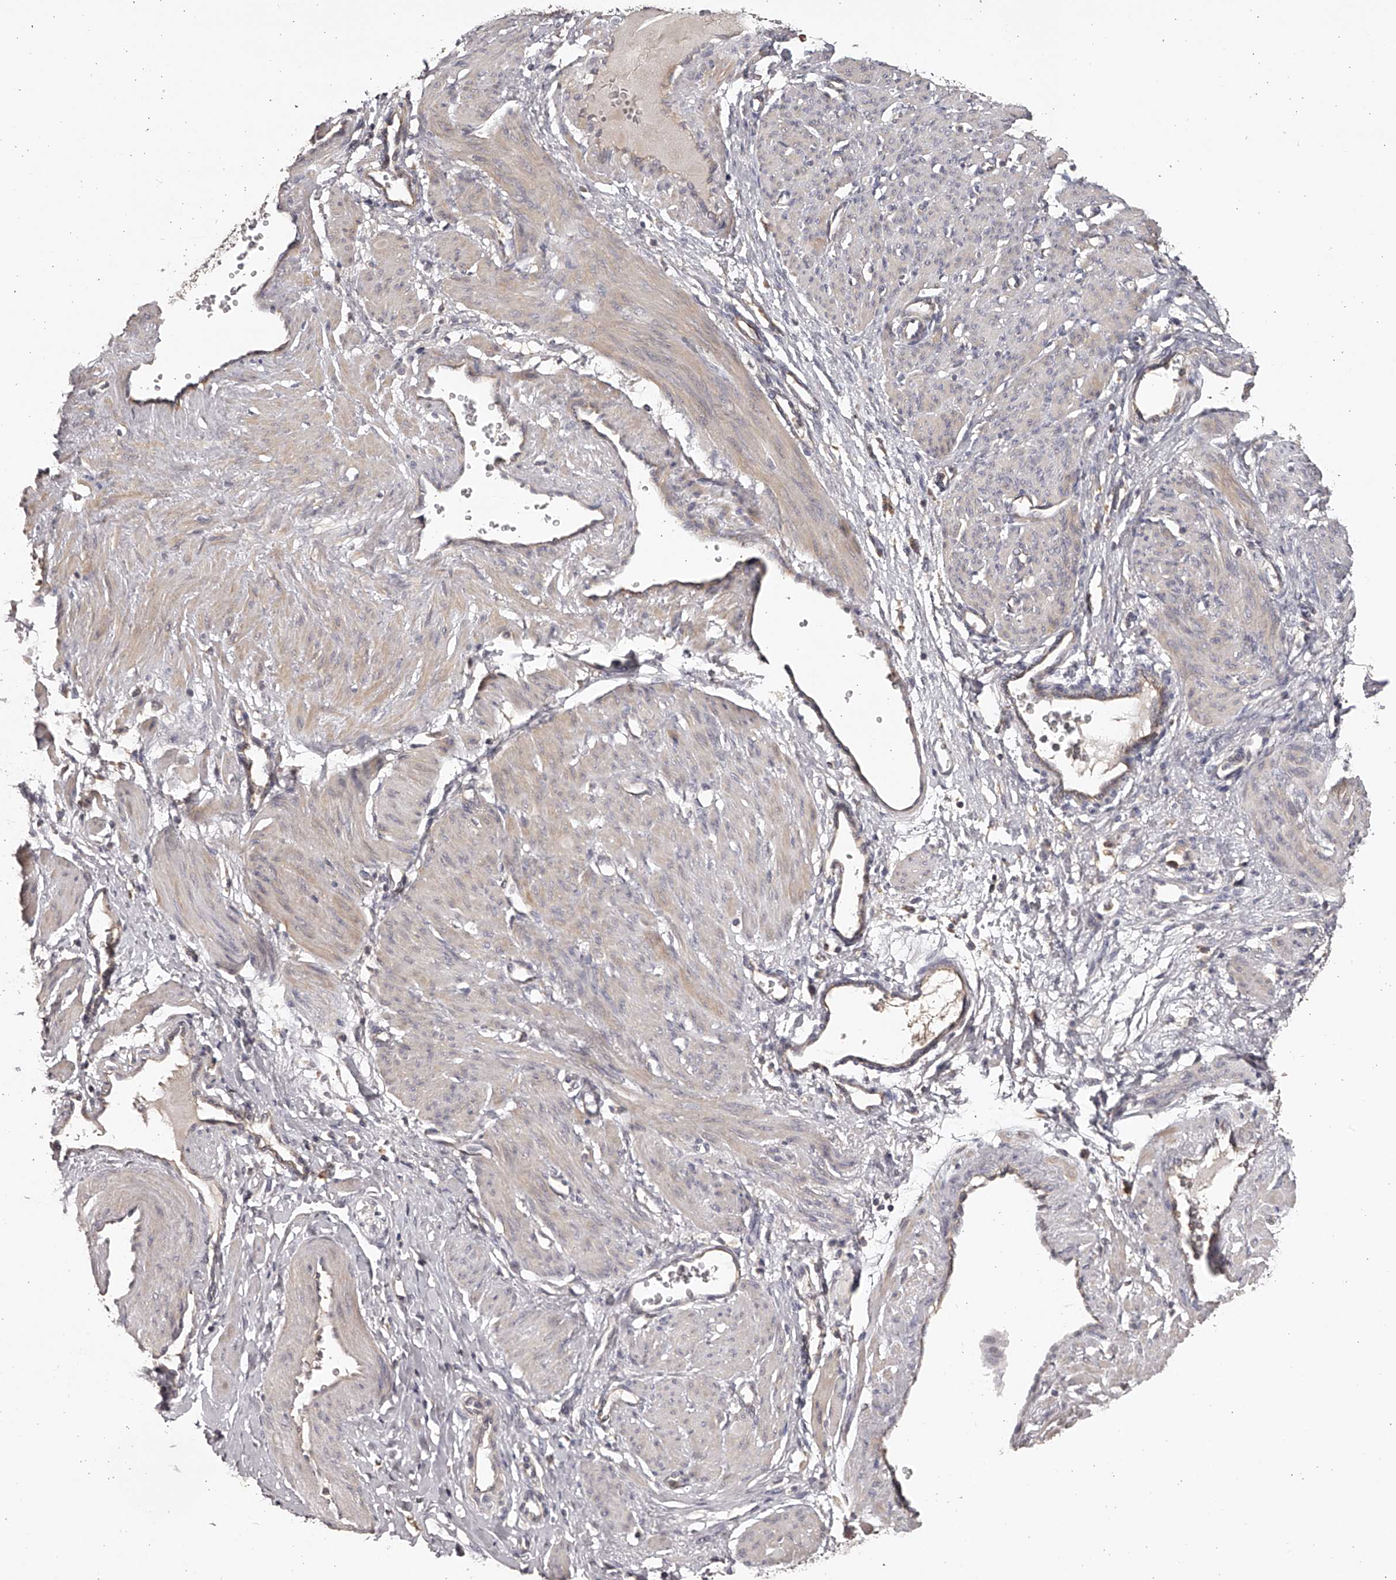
{"staining": {"intensity": "weak", "quantity": "<25%", "location": "cytoplasmic/membranous"}, "tissue": "smooth muscle", "cell_type": "Smooth muscle cells", "image_type": "normal", "snomed": [{"axis": "morphology", "description": "Normal tissue, NOS"}, {"axis": "topography", "description": "Endometrium"}], "caption": "High power microscopy histopathology image of an IHC histopathology image of normal smooth muscle, revealing no significant expression in smooth muscle cells. Brightfield microscopy of immunohistochemistry (IHC) stained with DAB (3,3'-diaminobenzidine) (brown) and hematoxylin (blue), captured at high magnification.", "gene": "TNN", "patient": {"sex": "female", "age": 33}}